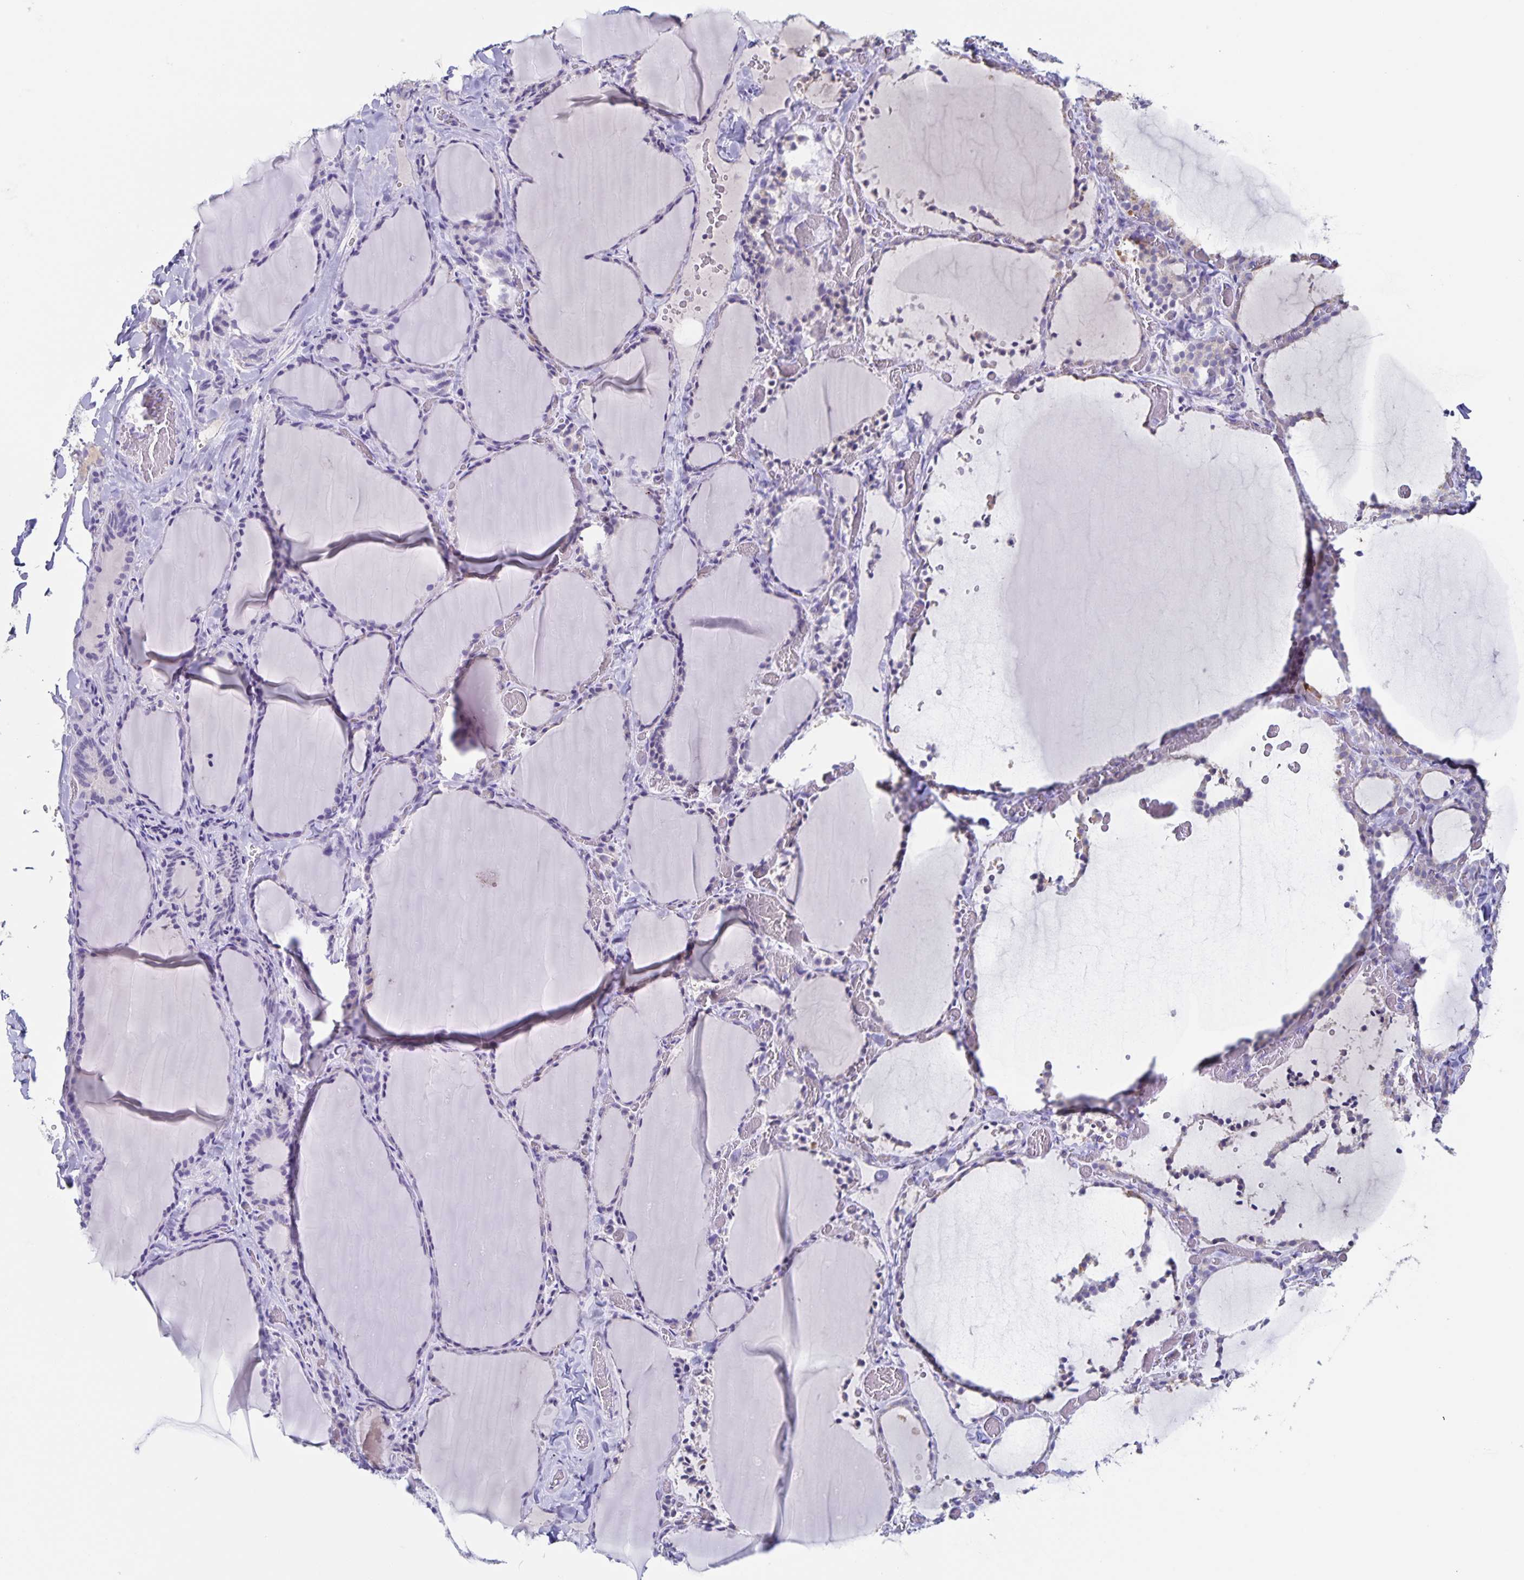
{"staining": {"intensity": "moderate", "quantity": "<25%", "location": "cytoplasmic/membranous"}, "tissue": "thyroid gland", "cell_type": "Glandular cells", "image_type": "normal", "snomed": [{"axis": "morphology", "description": "Normal tissue, NOS"}, {"axis": "topography", "description": "Thyroid gland"}], "caption": "Thyroid gland stained with IHC reveals moderate cytoplasmic/membranous staining in approximately <25% of glandular cells. Immunohistochemistry (ihc) stains the protein of interest in brown and the nuclei are stained blue.", "gene": "RPL36A", "patient": {"sex": "female", "age": 22}}